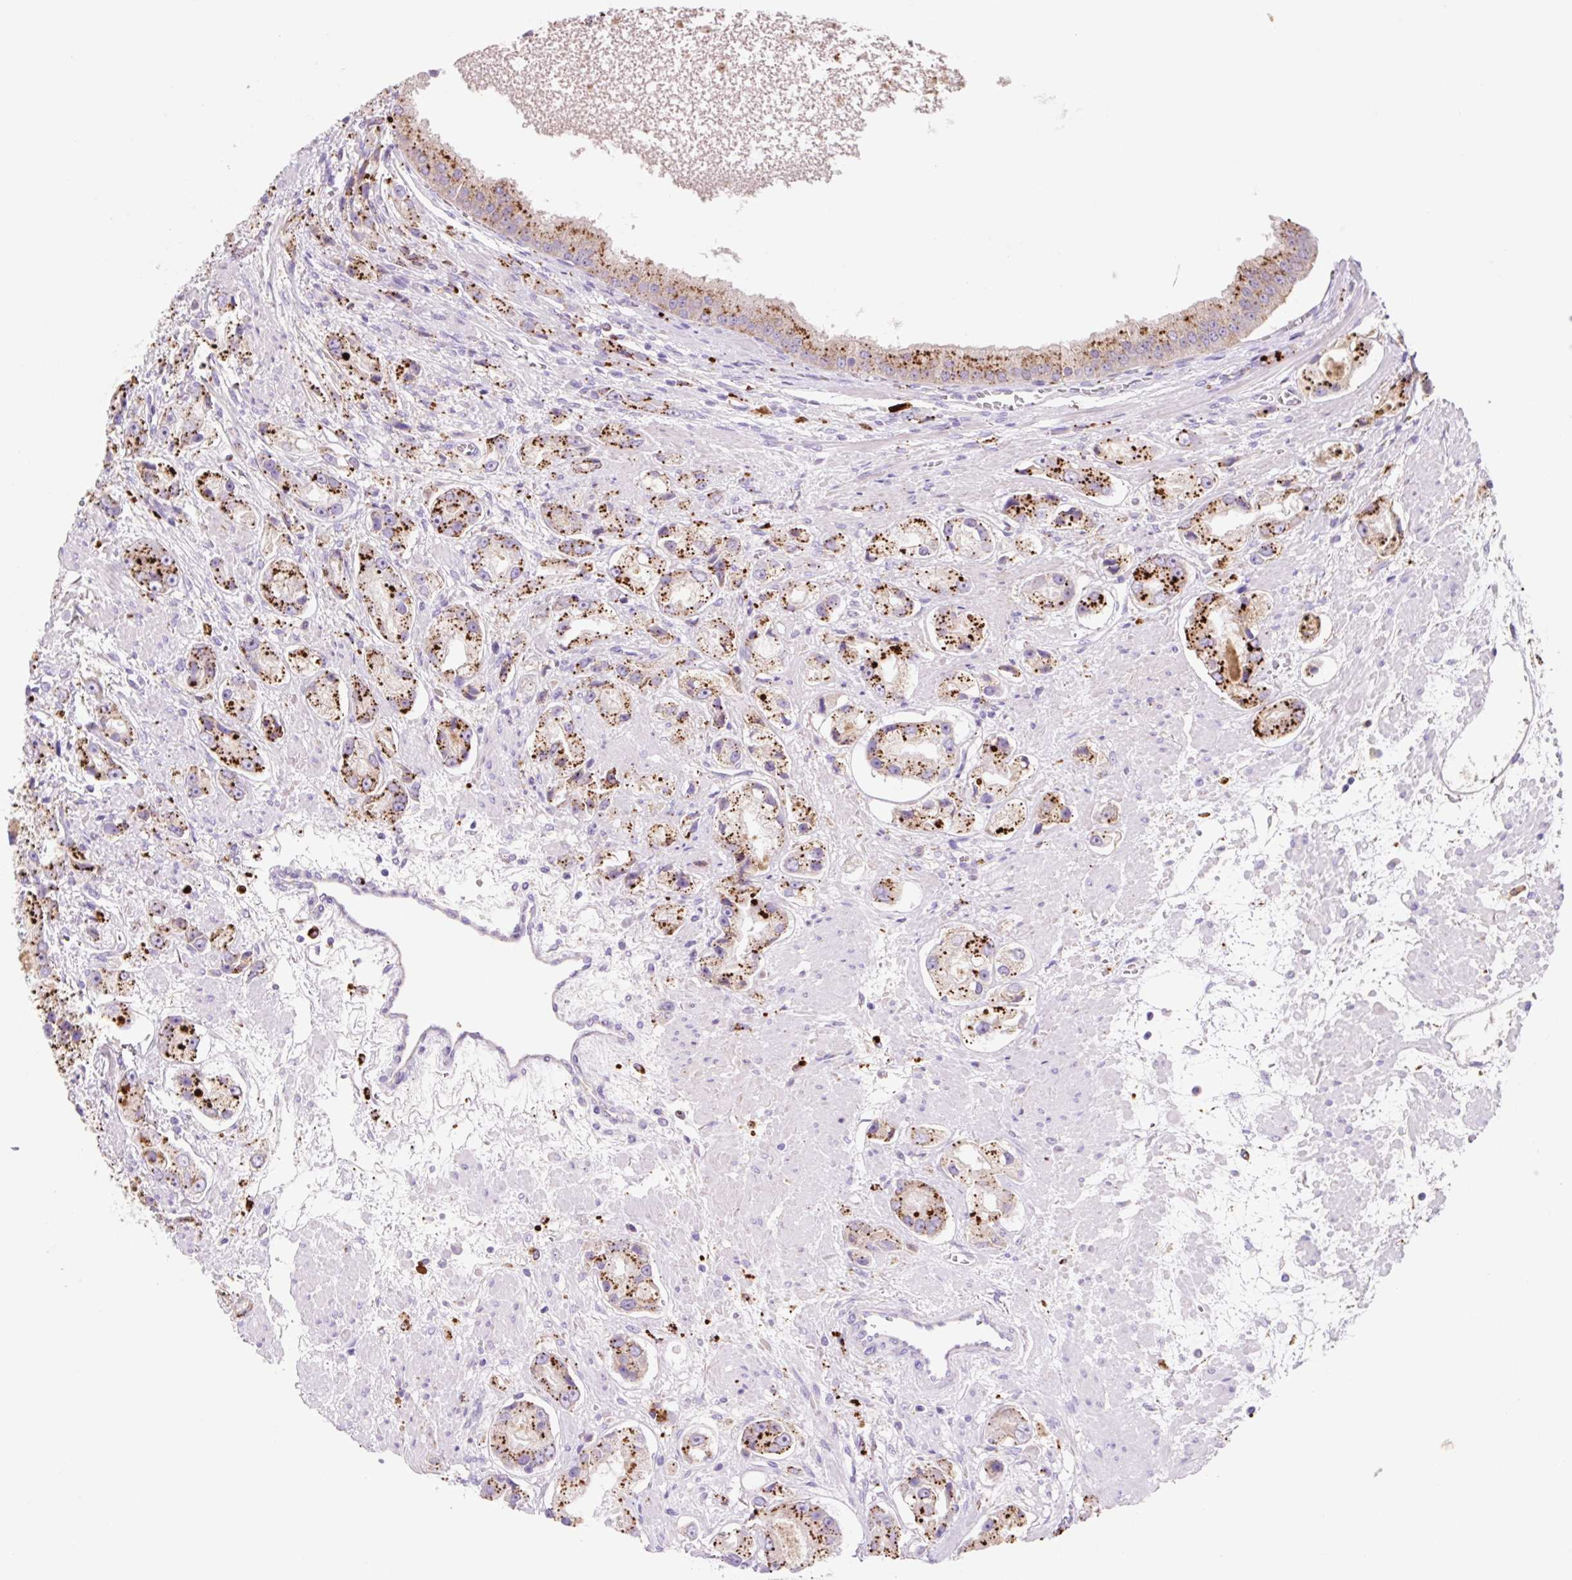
{"staining": {"intensity": "strong", "quantity": ">75%", "location": "cytoplasmic/membranous"}, "tissue": "prostate cancer", "cell_type": "Tumor cells", "image_type": "cancer", "snomed": [{"axis": "morphology", "description": "Adenocarcinoma, High grade"}, {"axis": "topography", "description": "Prostate"}], "caption": "Human prostate cancer stained with a protein marker displays strong staining in tumor cells.", "gene": "HEXA", "patient": {"sex": "male", "age": 67}}